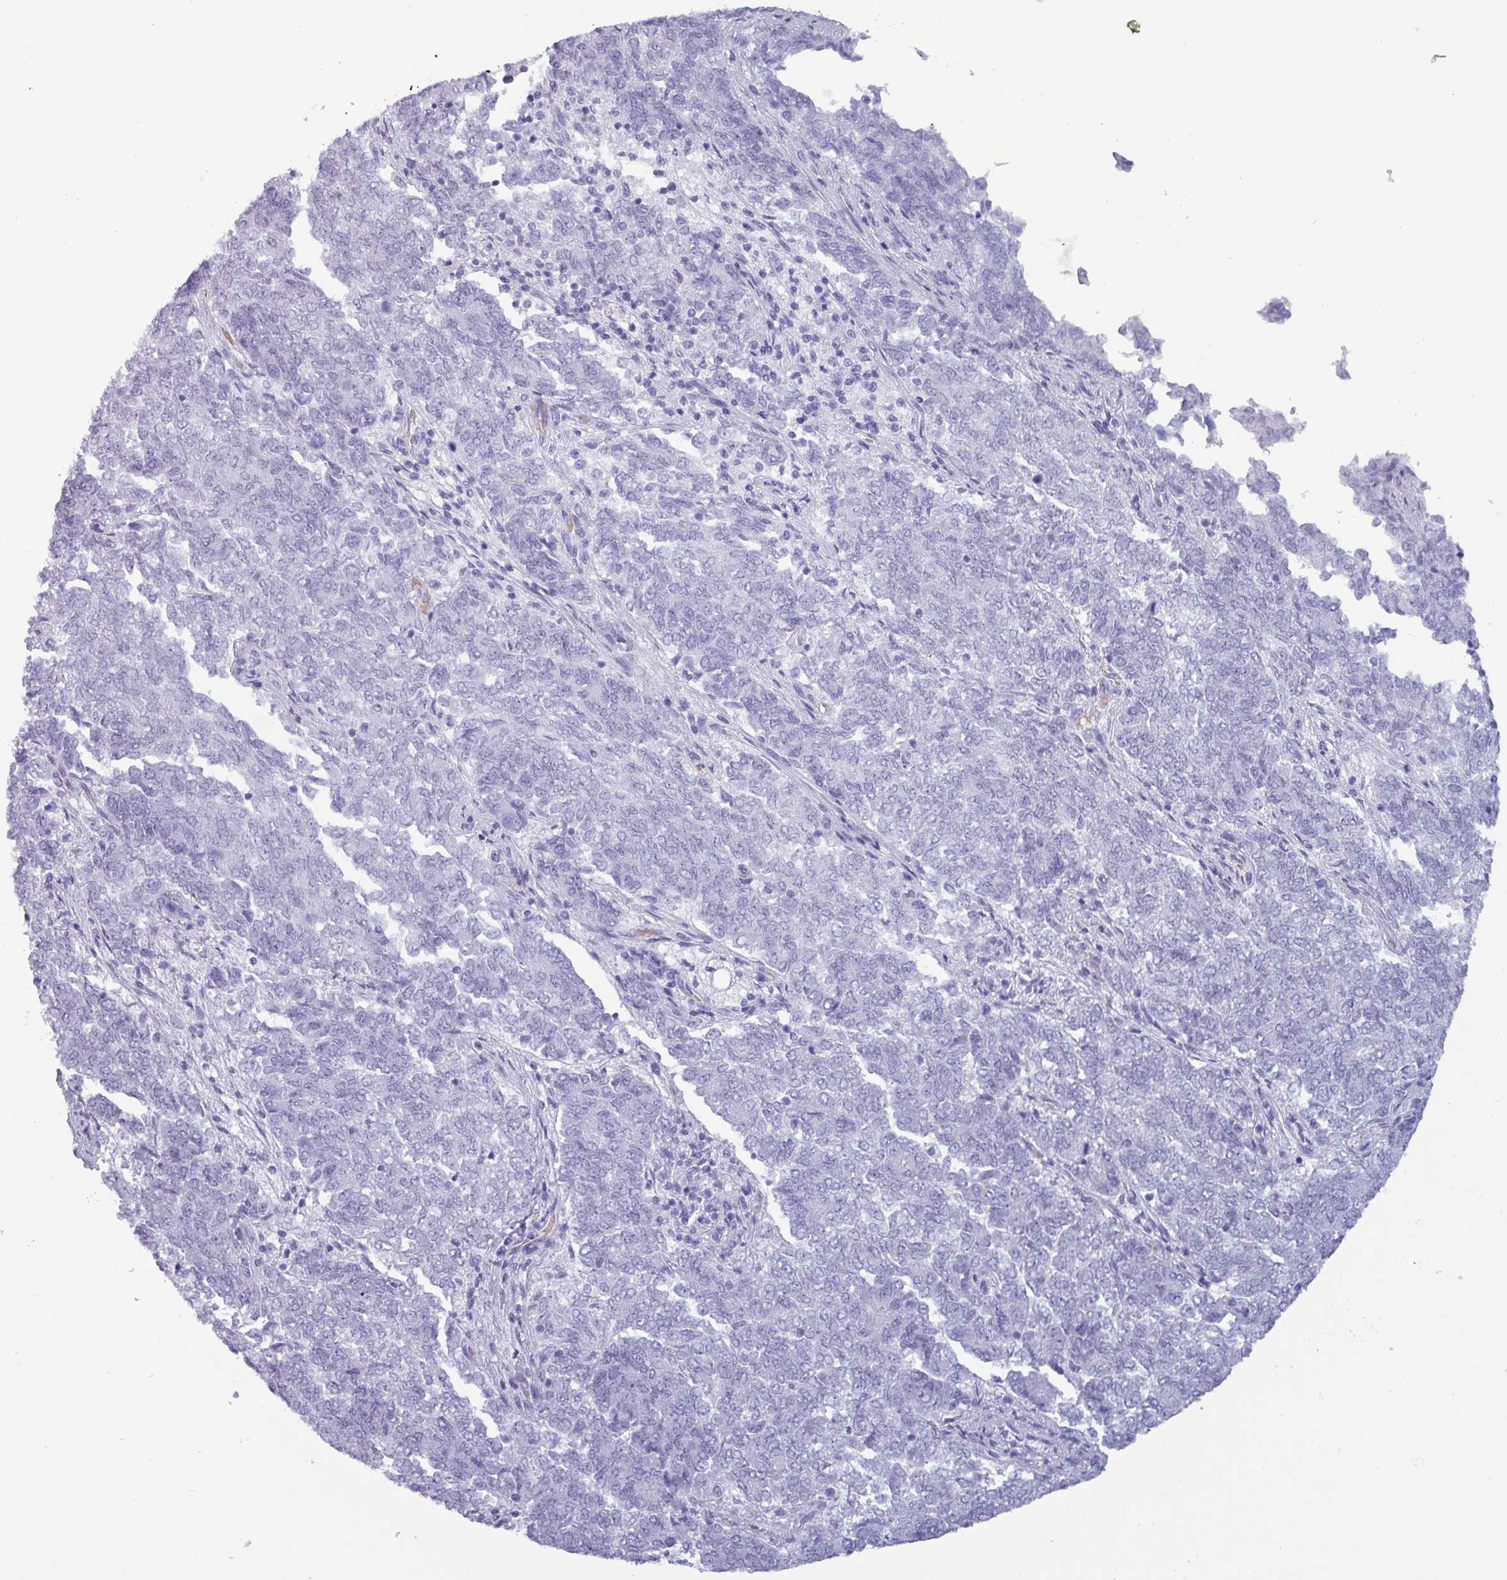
{"staining": {"intensity": "negative", "quantity": "none", "location": "none"}, "tissue": "endometrial cancer", "cell_type": "Tumor cells", "image_type": "cancer", "snomed": [{"axis": "morphology", "description": "Adenocarcinoma, NOS"}, {"axis": "topography", "description": "Endometrium"}], "caption": "Human adenocarcinoma (endometrial) stained for a protein using immunohistochemistry (IHC) shows no staining in tumor cells.", "gene": "CRYBB2", "patient": {"sex": "female", "age": 80}}